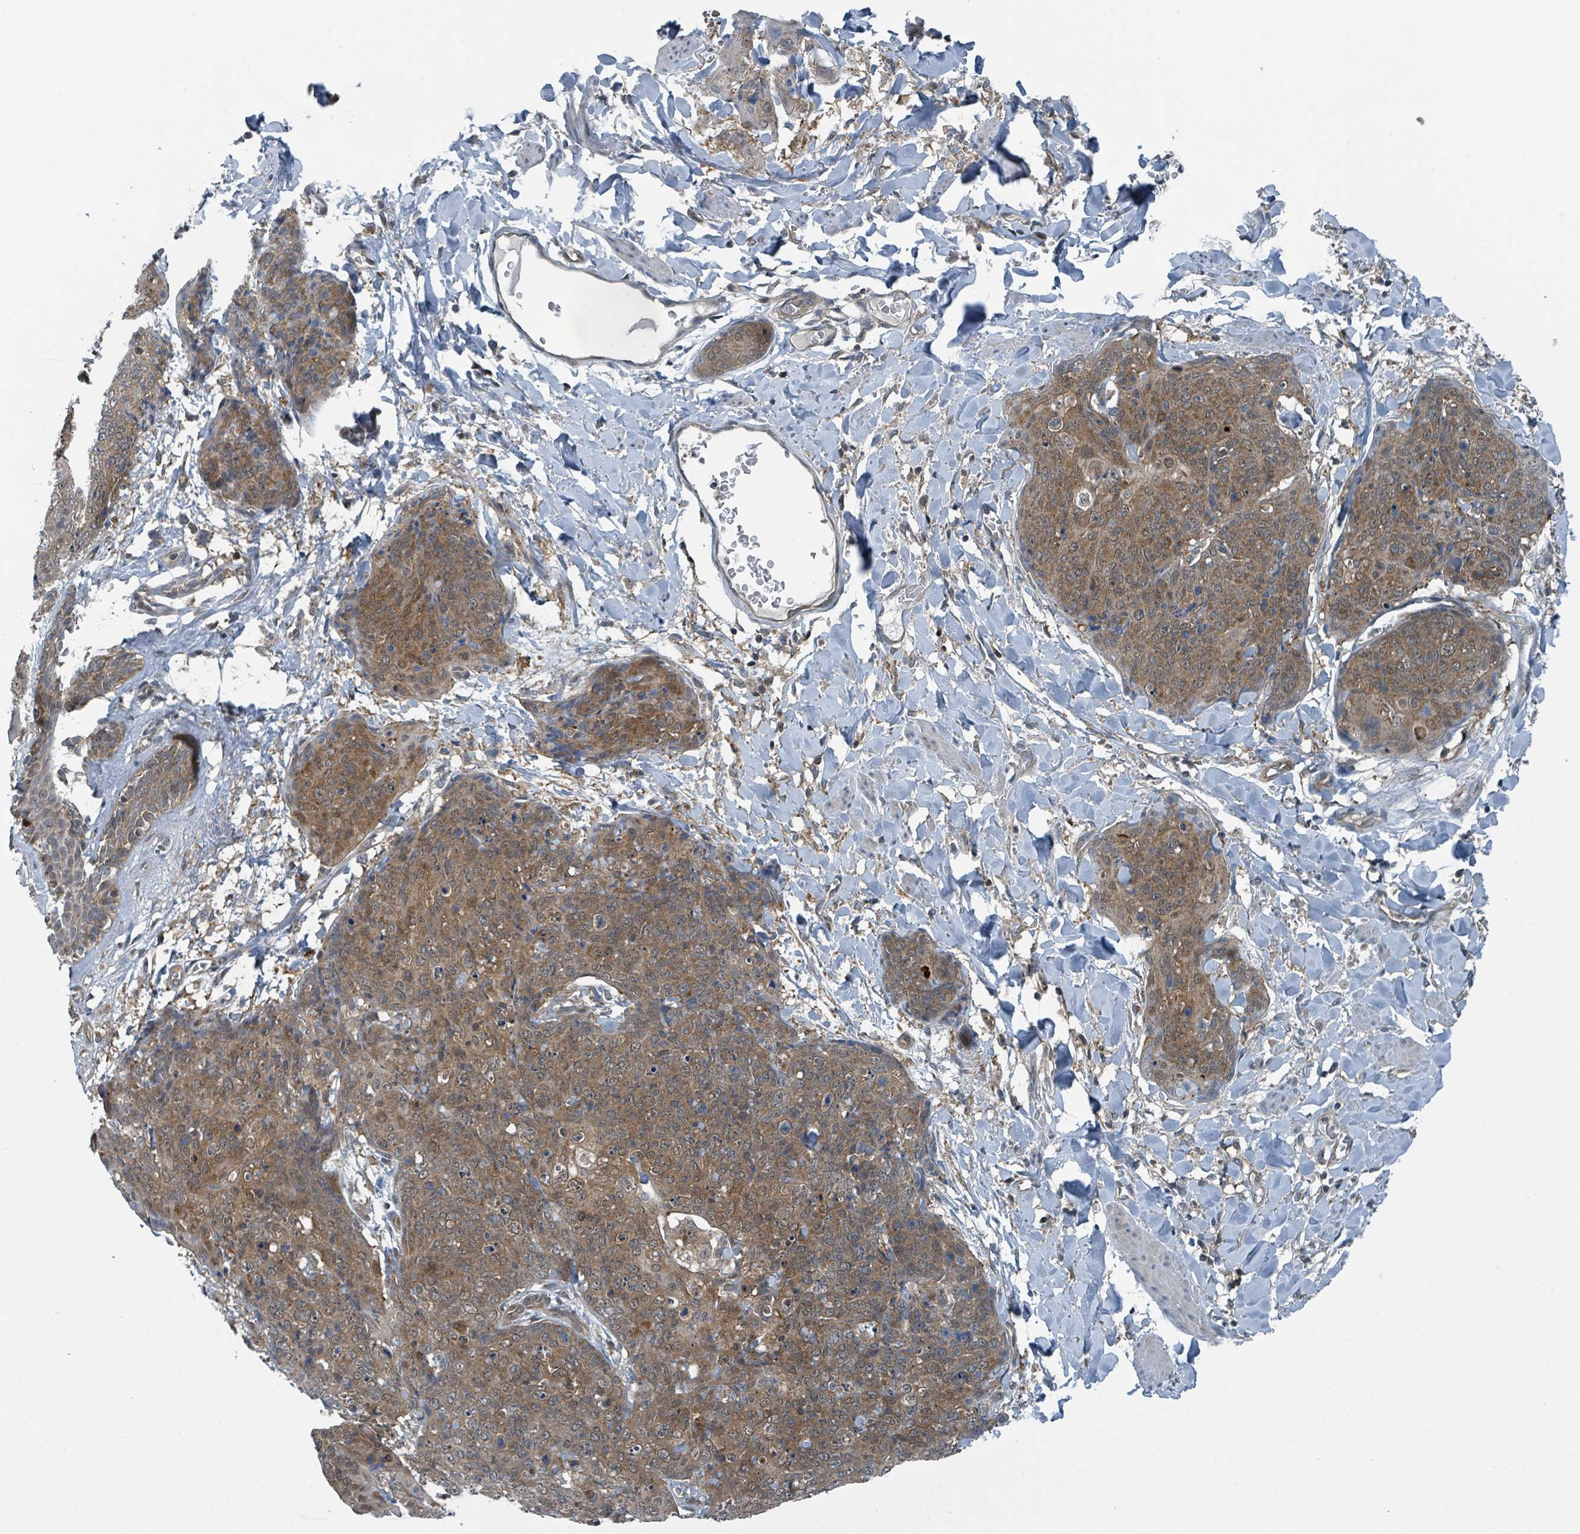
{"staining": {"intensity": "moderate", "quantity": ">75%", "location": "cytoplasmic/membranous,nuclear"}, "tissue": "skin cancer", "cell_type": "Tumor cells", "image_type": "cancer", "snomed": [{"axis": "morphology", "description": "Squamous cell carcinoma, NOS"}, {"axis": "topography", "description": "Skin"}, {"axis": "topography", "description": "Vulva"}], "caption": "IHC image of neoplastic tissue: human skin squamous cell carcinoma stained using immunohistochemistry reveals medium levels of moderate protein expression localized specifically in the cytoplasmic/membranous and nuclear of tumor cells, appearing as a cytoplasmic/membranous and nuclear brown color.", "gene": "GOLGA7", "patient": {"sex": "female", "age": 85}}